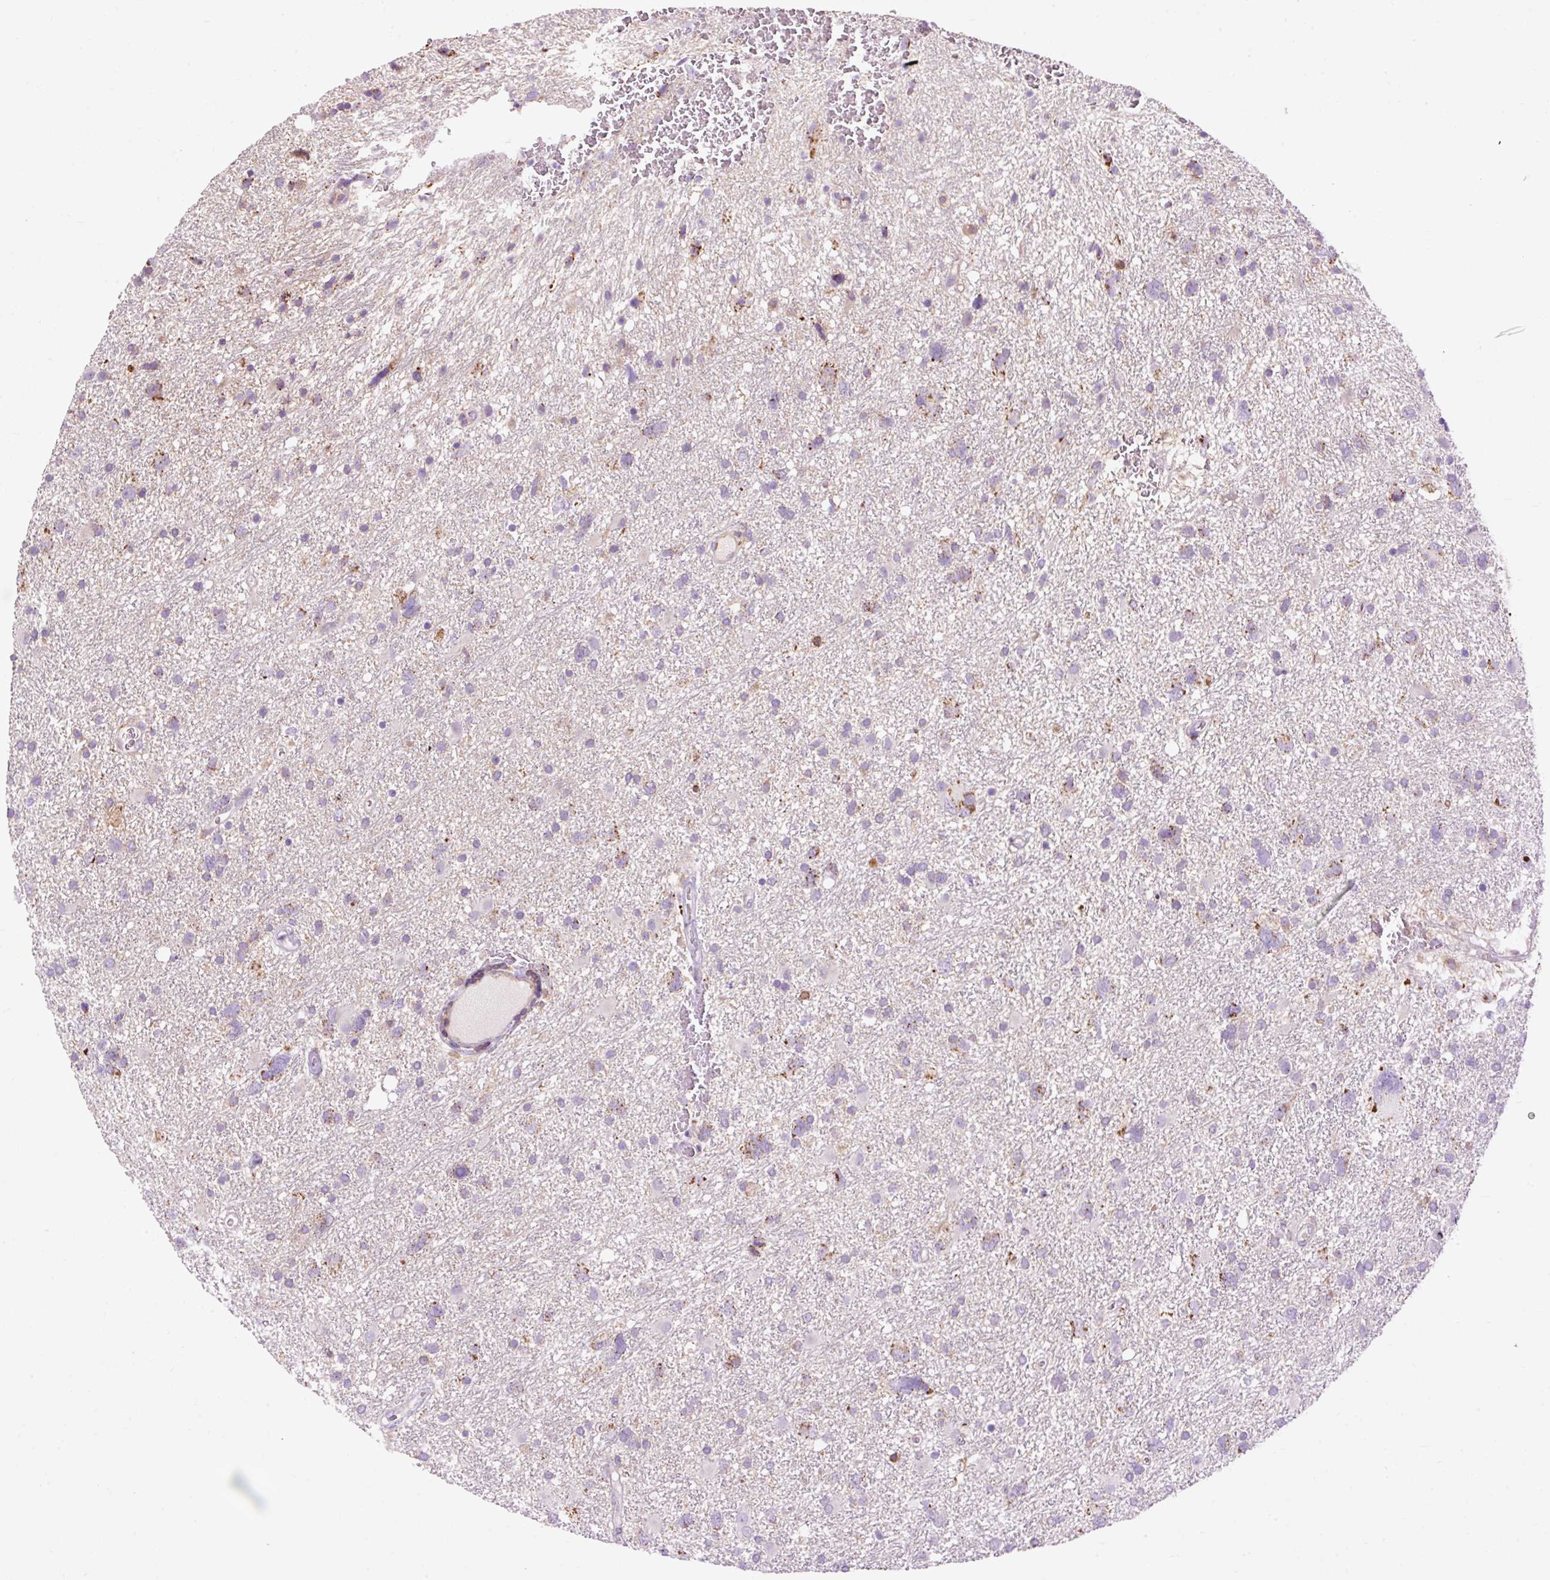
{"staining": {"intensity": "negative", "quantity": "none", "location": "none"}, "tissue": "glioma", "cell_type": "Tumor cells", "image_type": "cancer", "snomed": [{"axis": "morphology", "description": "Glioma, malignant, High grade"}, {"axis": "topography", "description": "Brain"}], "caption": "Tumor cells show no significant positivity in glioma. Nuclei are stained in blue.", "gene": "CD83", "patient": {"sex": "male", "age": 61}}